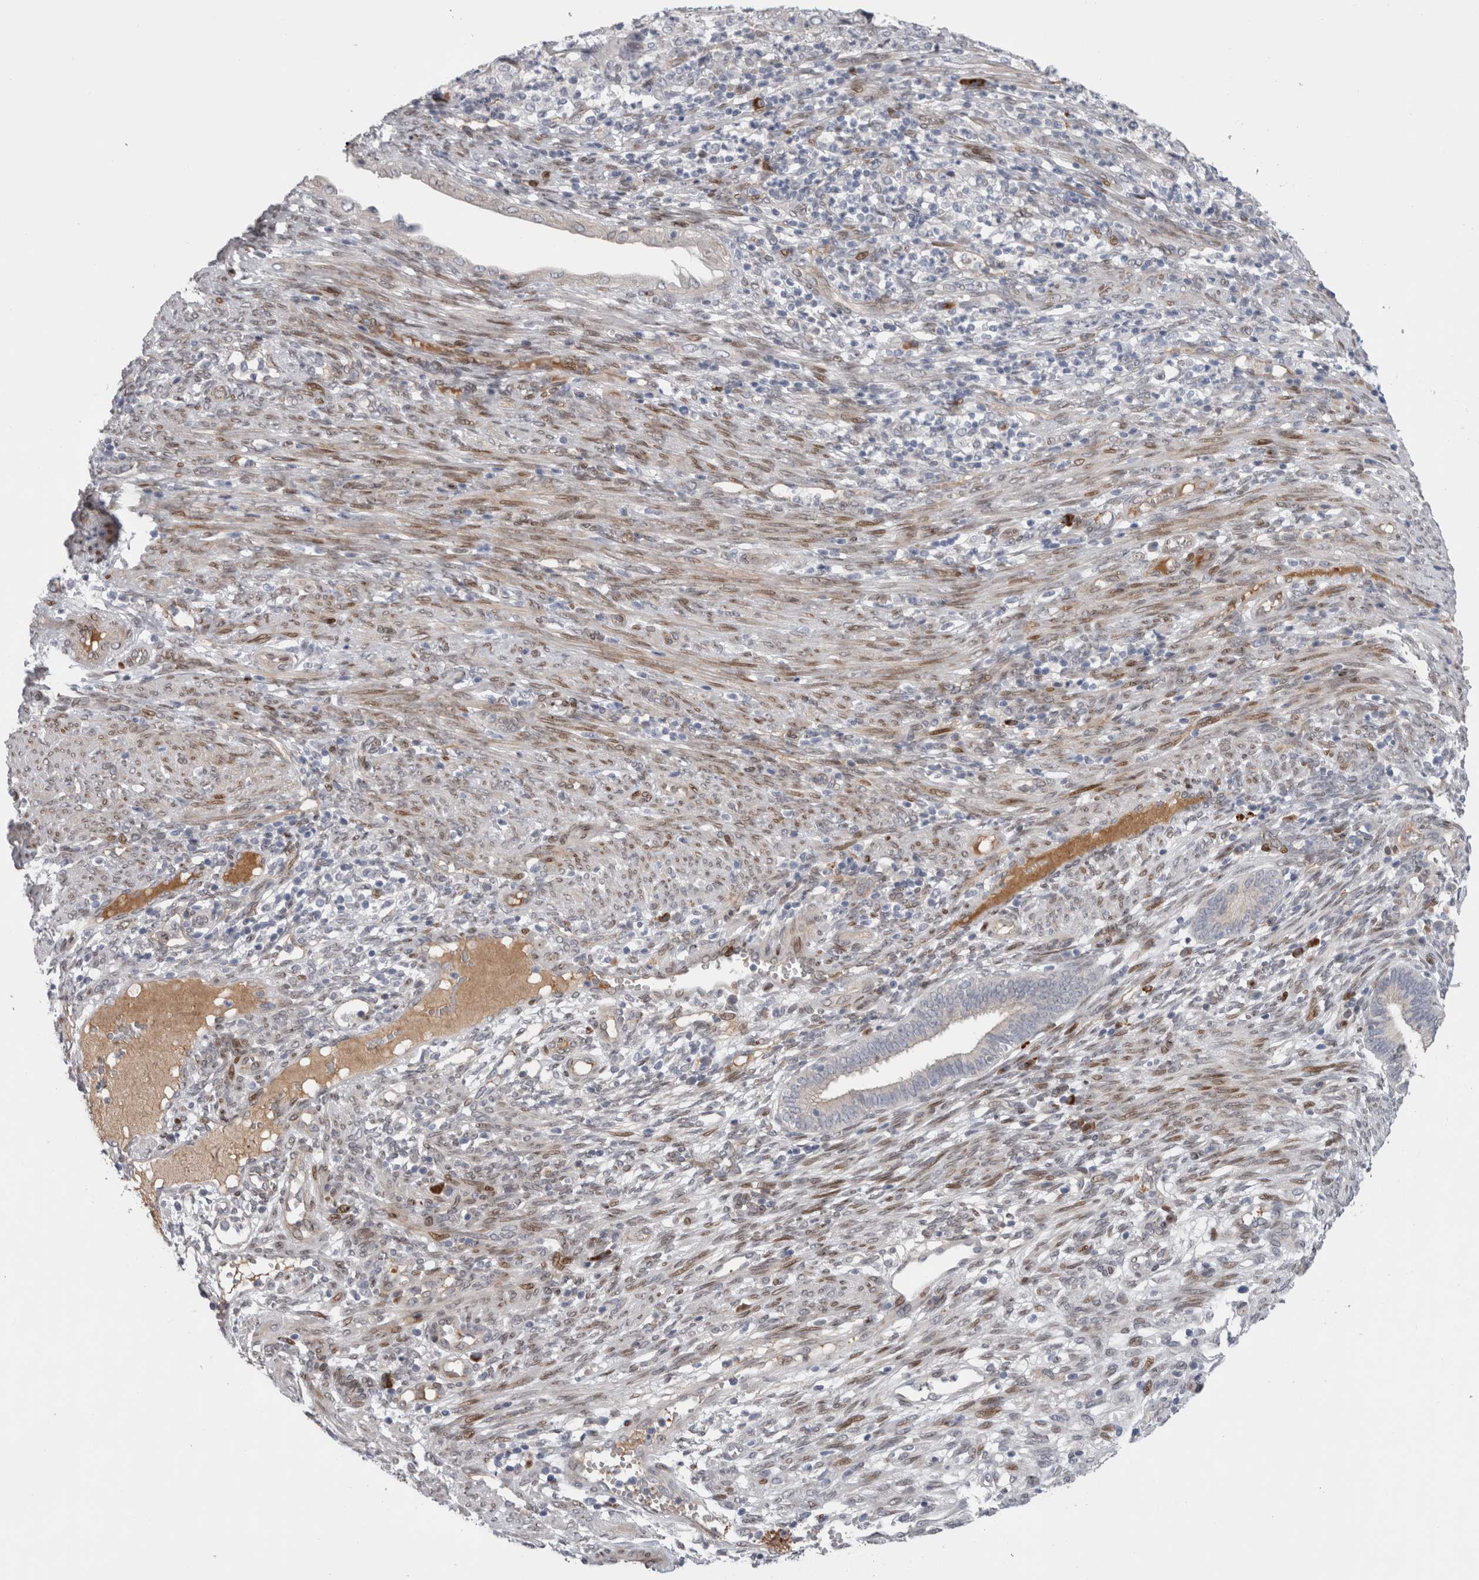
{"staining": {"intensity": "negative", "quantity": "none", "location": "none"}, "tissue": "endometrial cancer", "cell_type": "Tumor cells", "image_type": "cancer", "snomed": [{"axis": "morphology", "description": "Adenocarcinoma, NOS"}, {"axis": "topography", "description": "Endometrium"}], "caption": "Human adenocarcinoma (endometrial) stained for a protein using immunohistochemistry (IHC) demonstrates no staining in tumor cells.", "gene": "DMTN", "patient": {"sex": "female", "age": 51}}